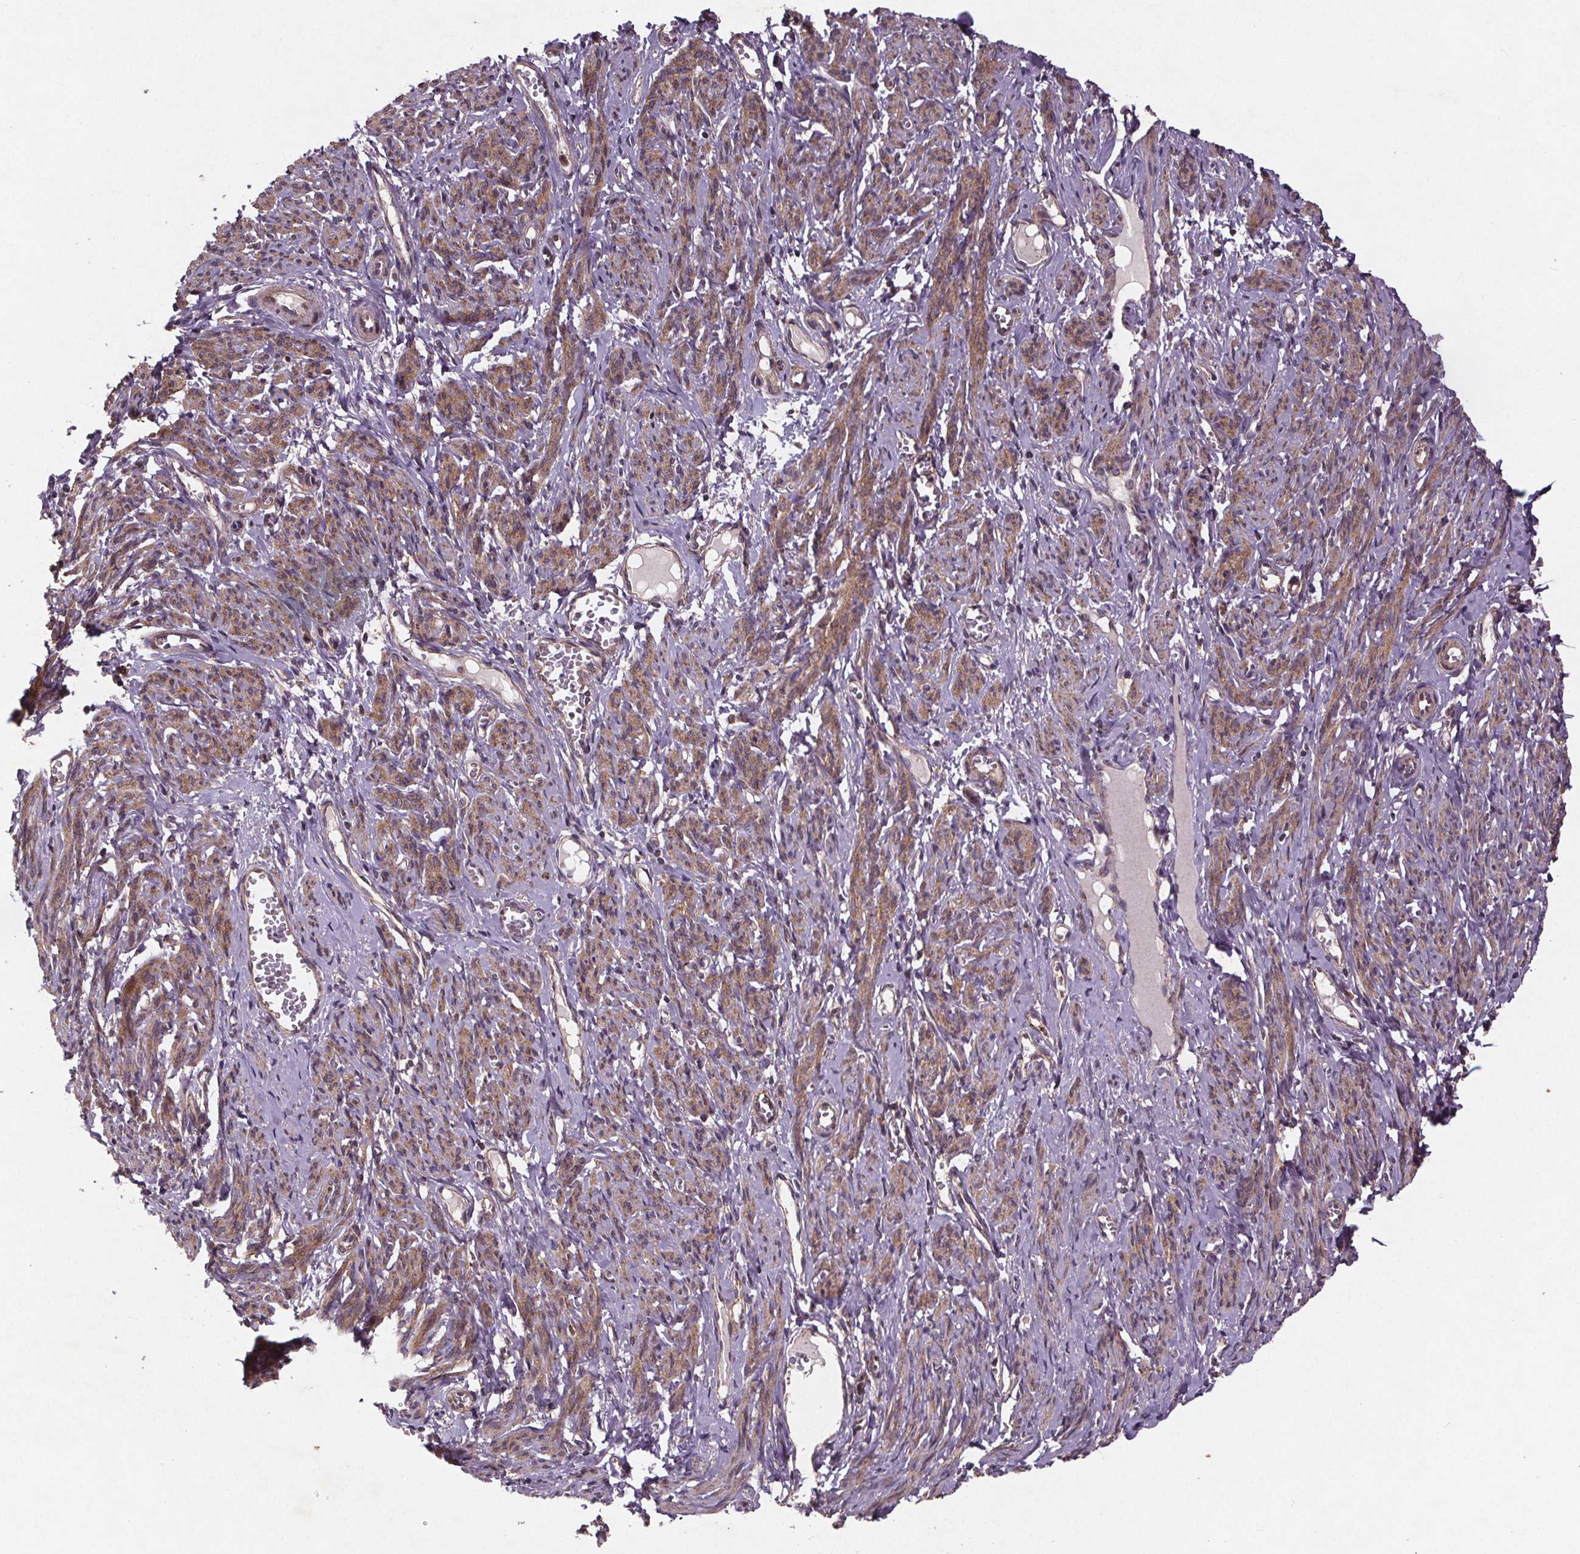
{"staining": {"intensity": "moderate", "quantity": "25%-75%", "location": "cytoplasmic/membranous"}, "tissue": "smooth muscle", "cell_type": "Smooth muscle cells", "image_type": "normal", "snomed": [{"axis": "morphology", "description": "Normal tissue, NOS"}, {"axis": "topography", "description": "Smooth muscle"}], "caption": "A high-resolution image shows immunohistochemistry (IHC) staining of normal smooth muscle, which displays moderate cytoplasmic/membranous expression in approximately 25%-75% of smooth muscle cells.", "gene": "STRN3", "patient": {"sex": "female", "age": 65}}